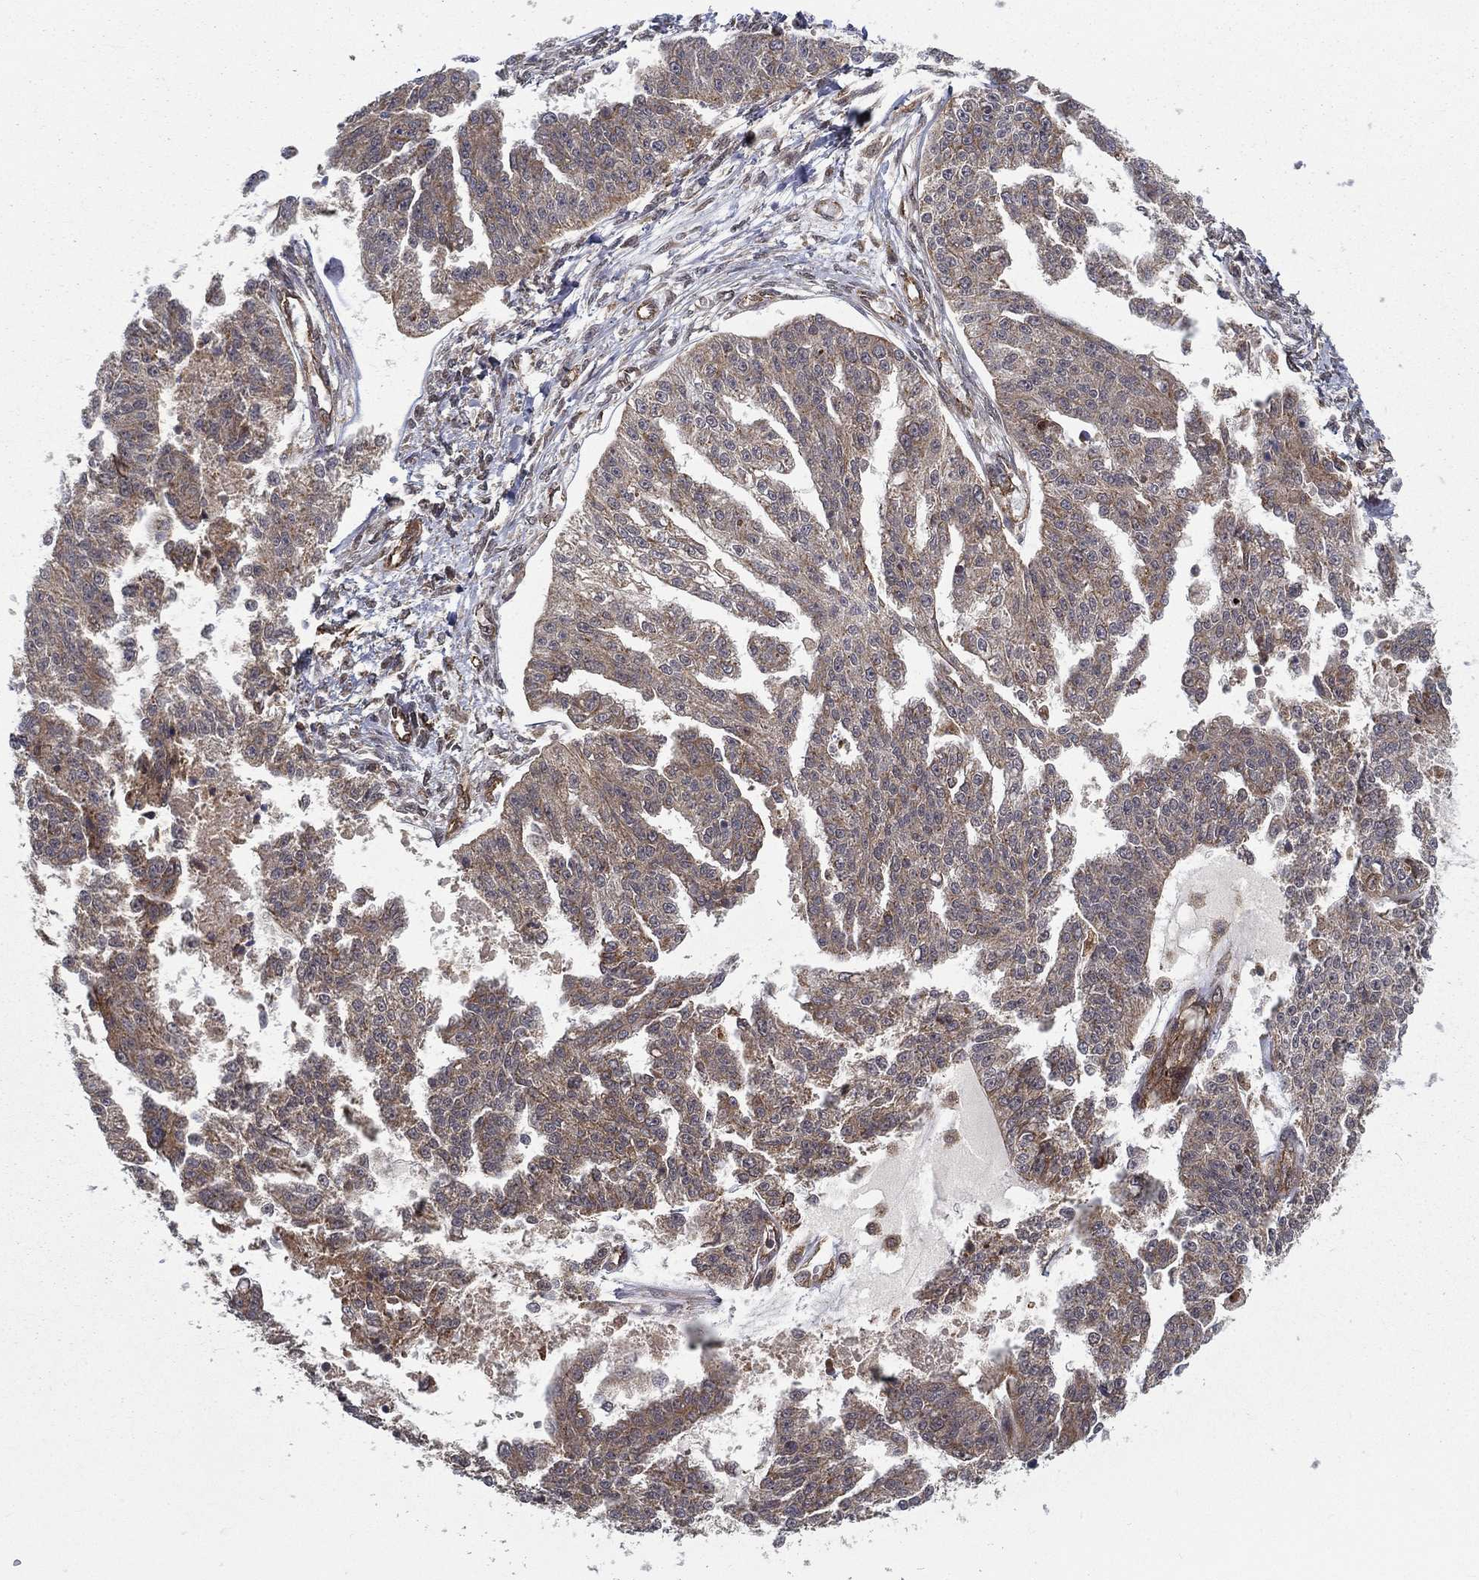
{"staining": {"intensity": "moderate", "quantity": "<25%", "location": "cytoplasmic/membranous"}, "tissue": "ovarian cancer", "cell_type": "Tumor cells", "image_type": "cancer", "snomed": [{"axis": "morphology", "description": "Cystadenocarcinoma, serous, NOS"}, {"axis": "topography", "description": "Ovary"}], "caption": "Ovarian cancer (serous cystadenocarcinoma) was stained to show a protein in brown. There is low levels of moderate cytoplasmic/membranous staining in approximately <25% of tumor cells. (Stains: DAB (3,3'-diaminobenzidine) in brown, nuclei in blue, Microscopy: brightfield microscopy at high magnification).", "gene": "UACA", "patient": {"sex": "female", "age": 58}}